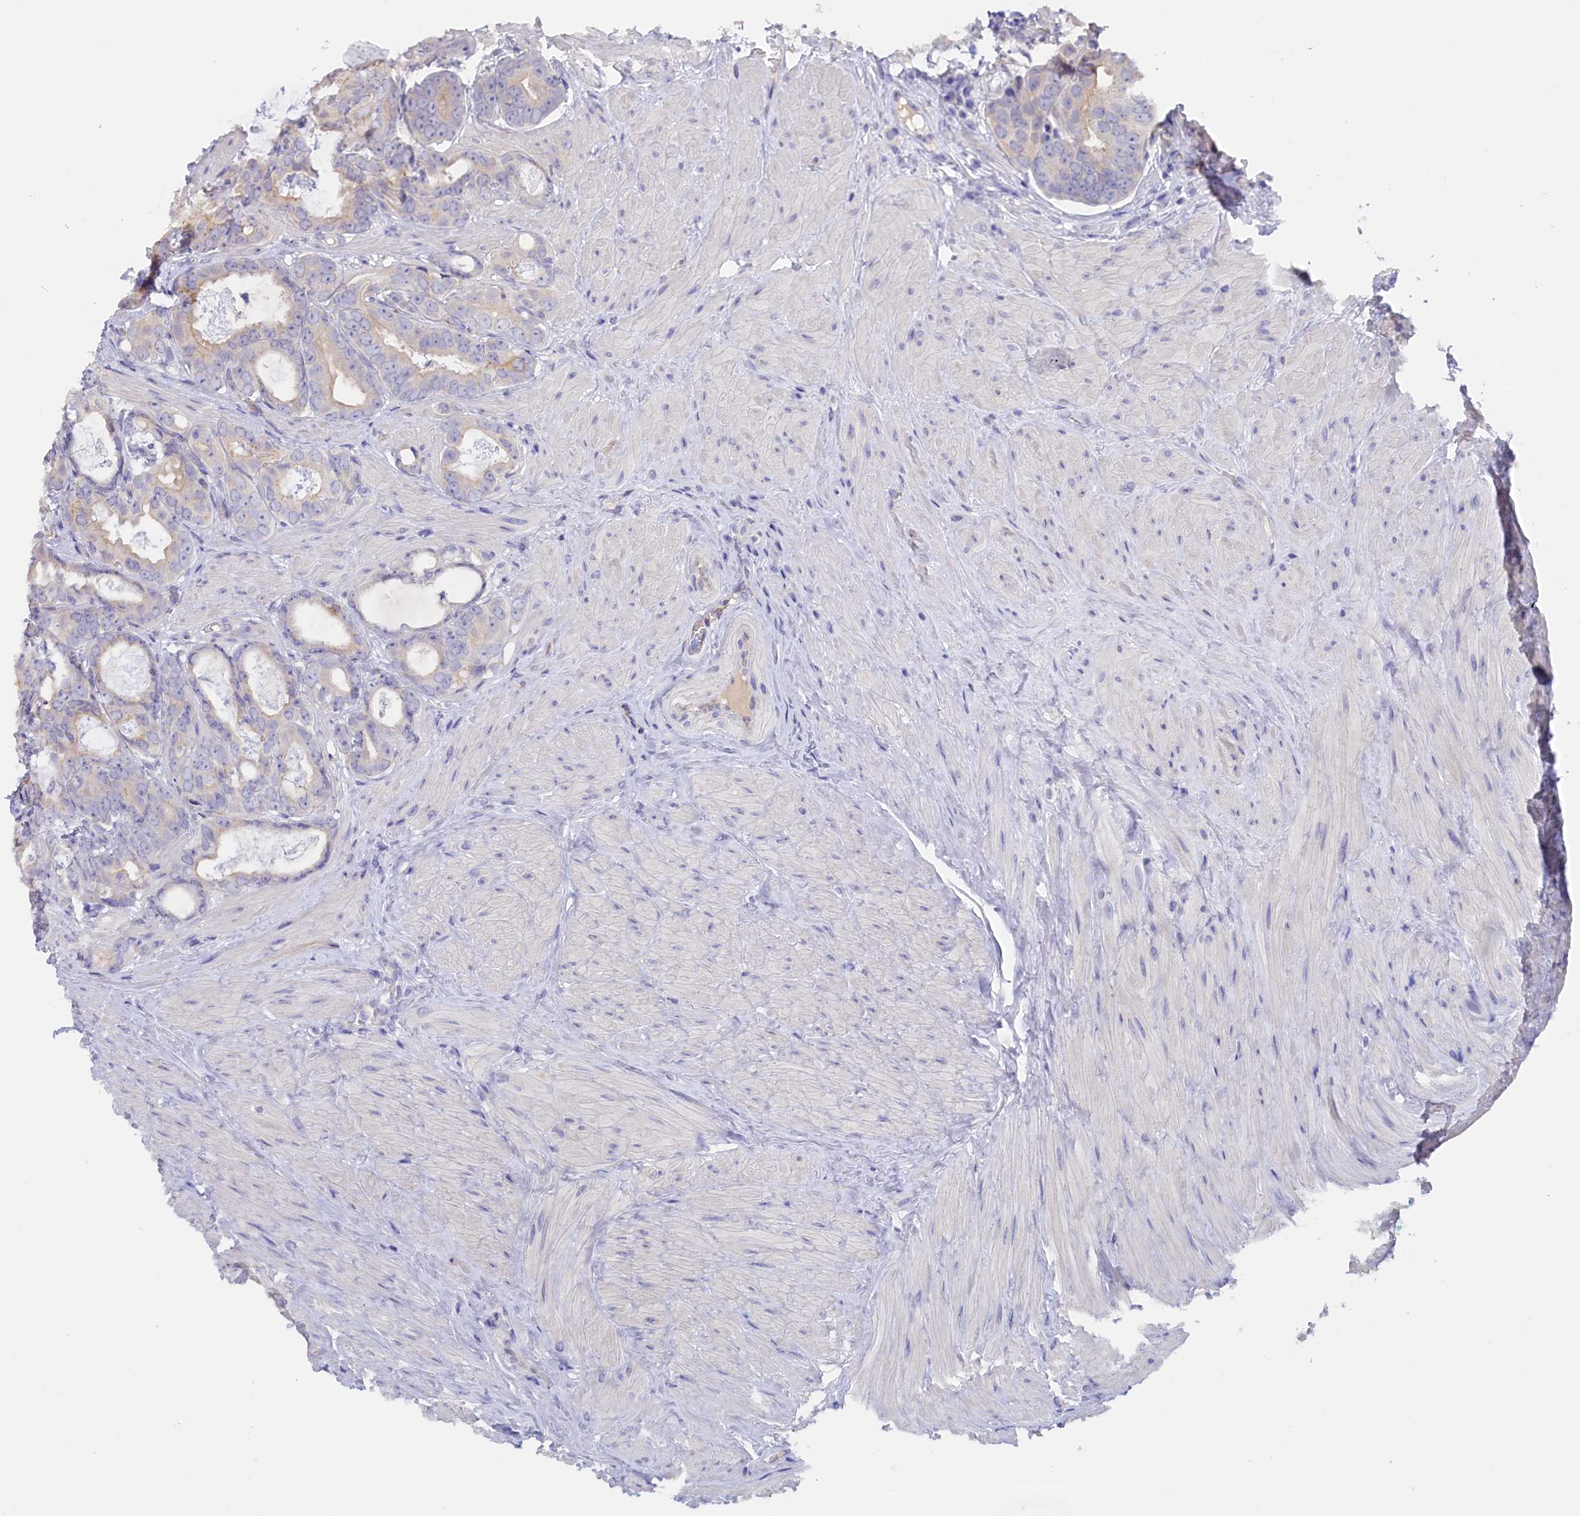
{"staining": {"intensity": "negative", "quantity": "none", "location": "none"}, "tissue": "prostate cancer", "cell_type": "Tumor cells", "image_type": "cancer", "snomed": [{"axis": "morphology", "description": "Adenocarcinoma, Low grade"}, {"axis": "topography", "description": "Prostate"}], "caption": "This is a histopathology image of immunohistochemistry (IHC) staining of prostate cancer (low-grade adenocarcinoma), which shows no staining in tumor cells.", "gene": "ZSWIM4", "patient": {"sex": "male", "age": 71}}